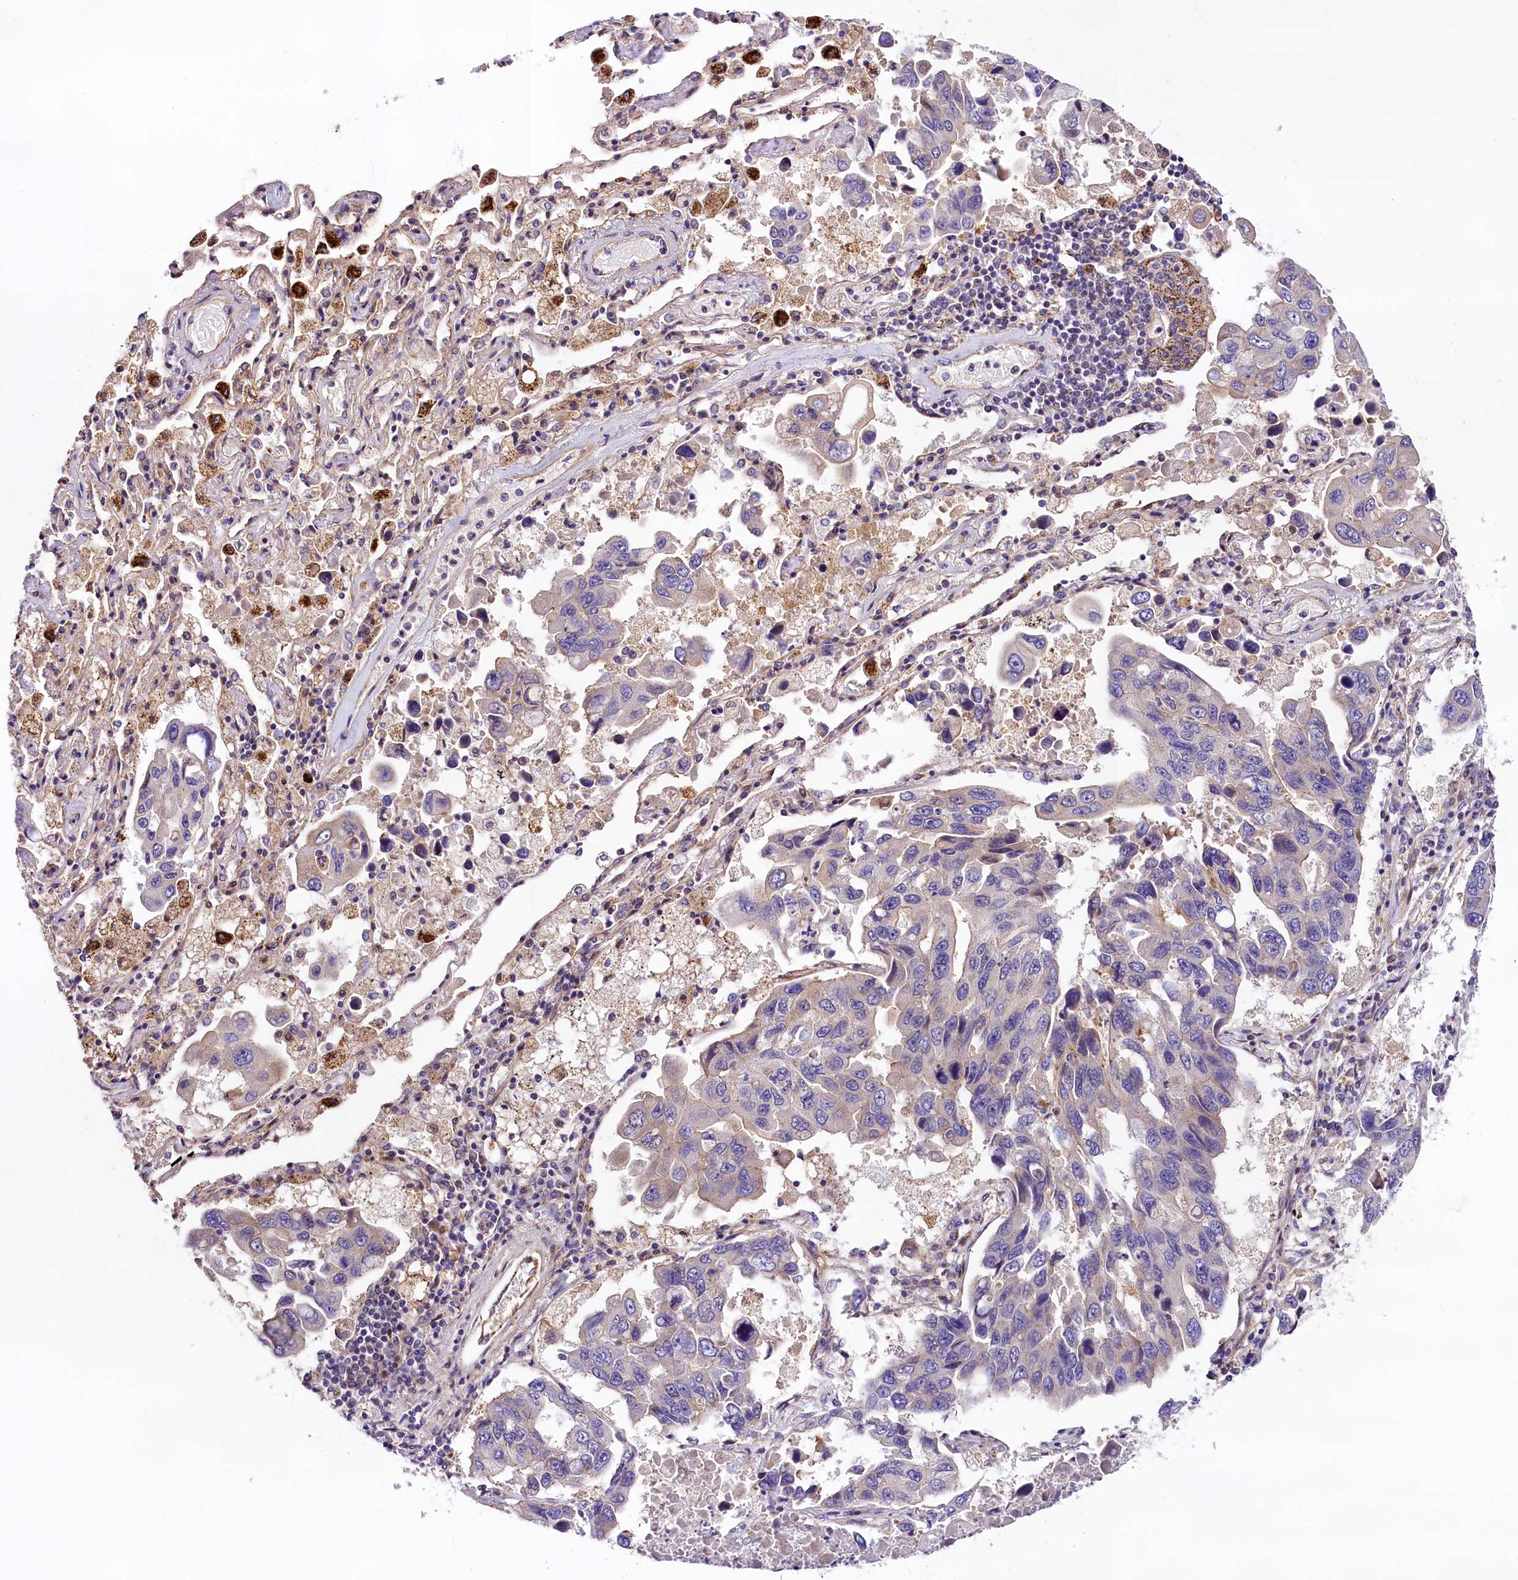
{"staining": {"intensity": "negative", "quantity": "none", "location": "none"}, "tissue": "lung cancer", "cell_type": "Tumor cells", "image_type": "cancer", "snomed": [{"axis": "morphology", "description": "Adenocarcinoma, NOS"}, {"axis": "topography", "description": "Lung"}], "caption": "High magnification brightfield microscopy of adenocarcinoma (lung) stained with DAB (3,3'-diaminobenzidine) (brown) and counterstained with hematoxylin (blue): tumor cells show no significant staining. (Stains: DAB immunohistochemistry with hematoxylin counter stain, Microscopy: brightfield microscopy at high magnification).", "gene": "ARMC6", "patient": {"sex": "male", "age": 64}}